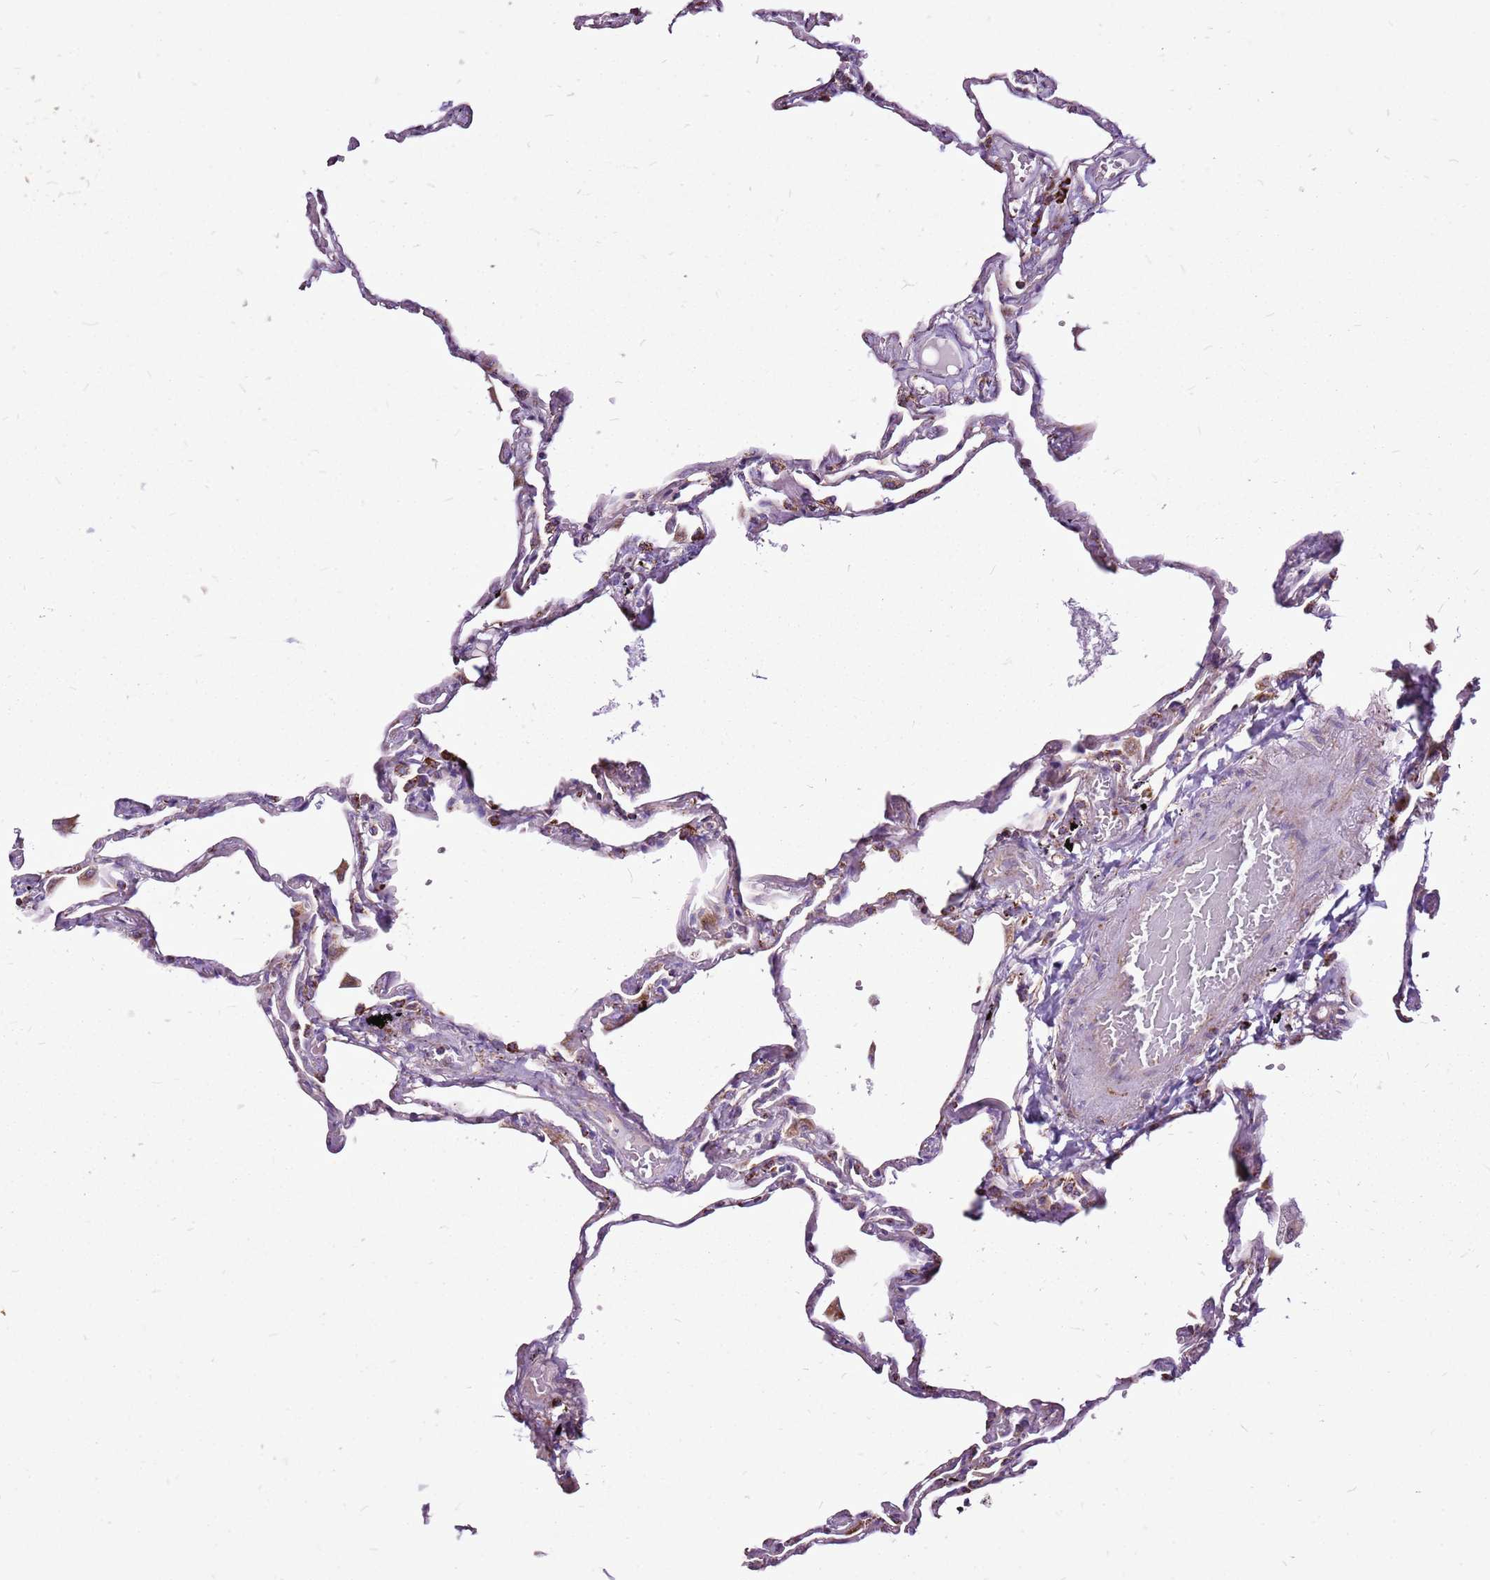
{"staining": {"intensity": "weak", "quantity": "25%-75%", "location": "cytoplasmic/membranous"}, "tissue": "lung", "cell_type": "Alveolar cells", "image_type": "normal", "snomed": [{"axis": "morphology", "description": "Normal tissue, NOS"}, {"axis": "topography", "description": "Lung"}], "caption": "Weak cytoplasmic/membranous positivity for a protein is seen in approximately 25%-75% of alveolar cells of benign lung using immunohistochemistry.", "gene": "GCDH", "patient": {"sex": "female", "age": 67}}